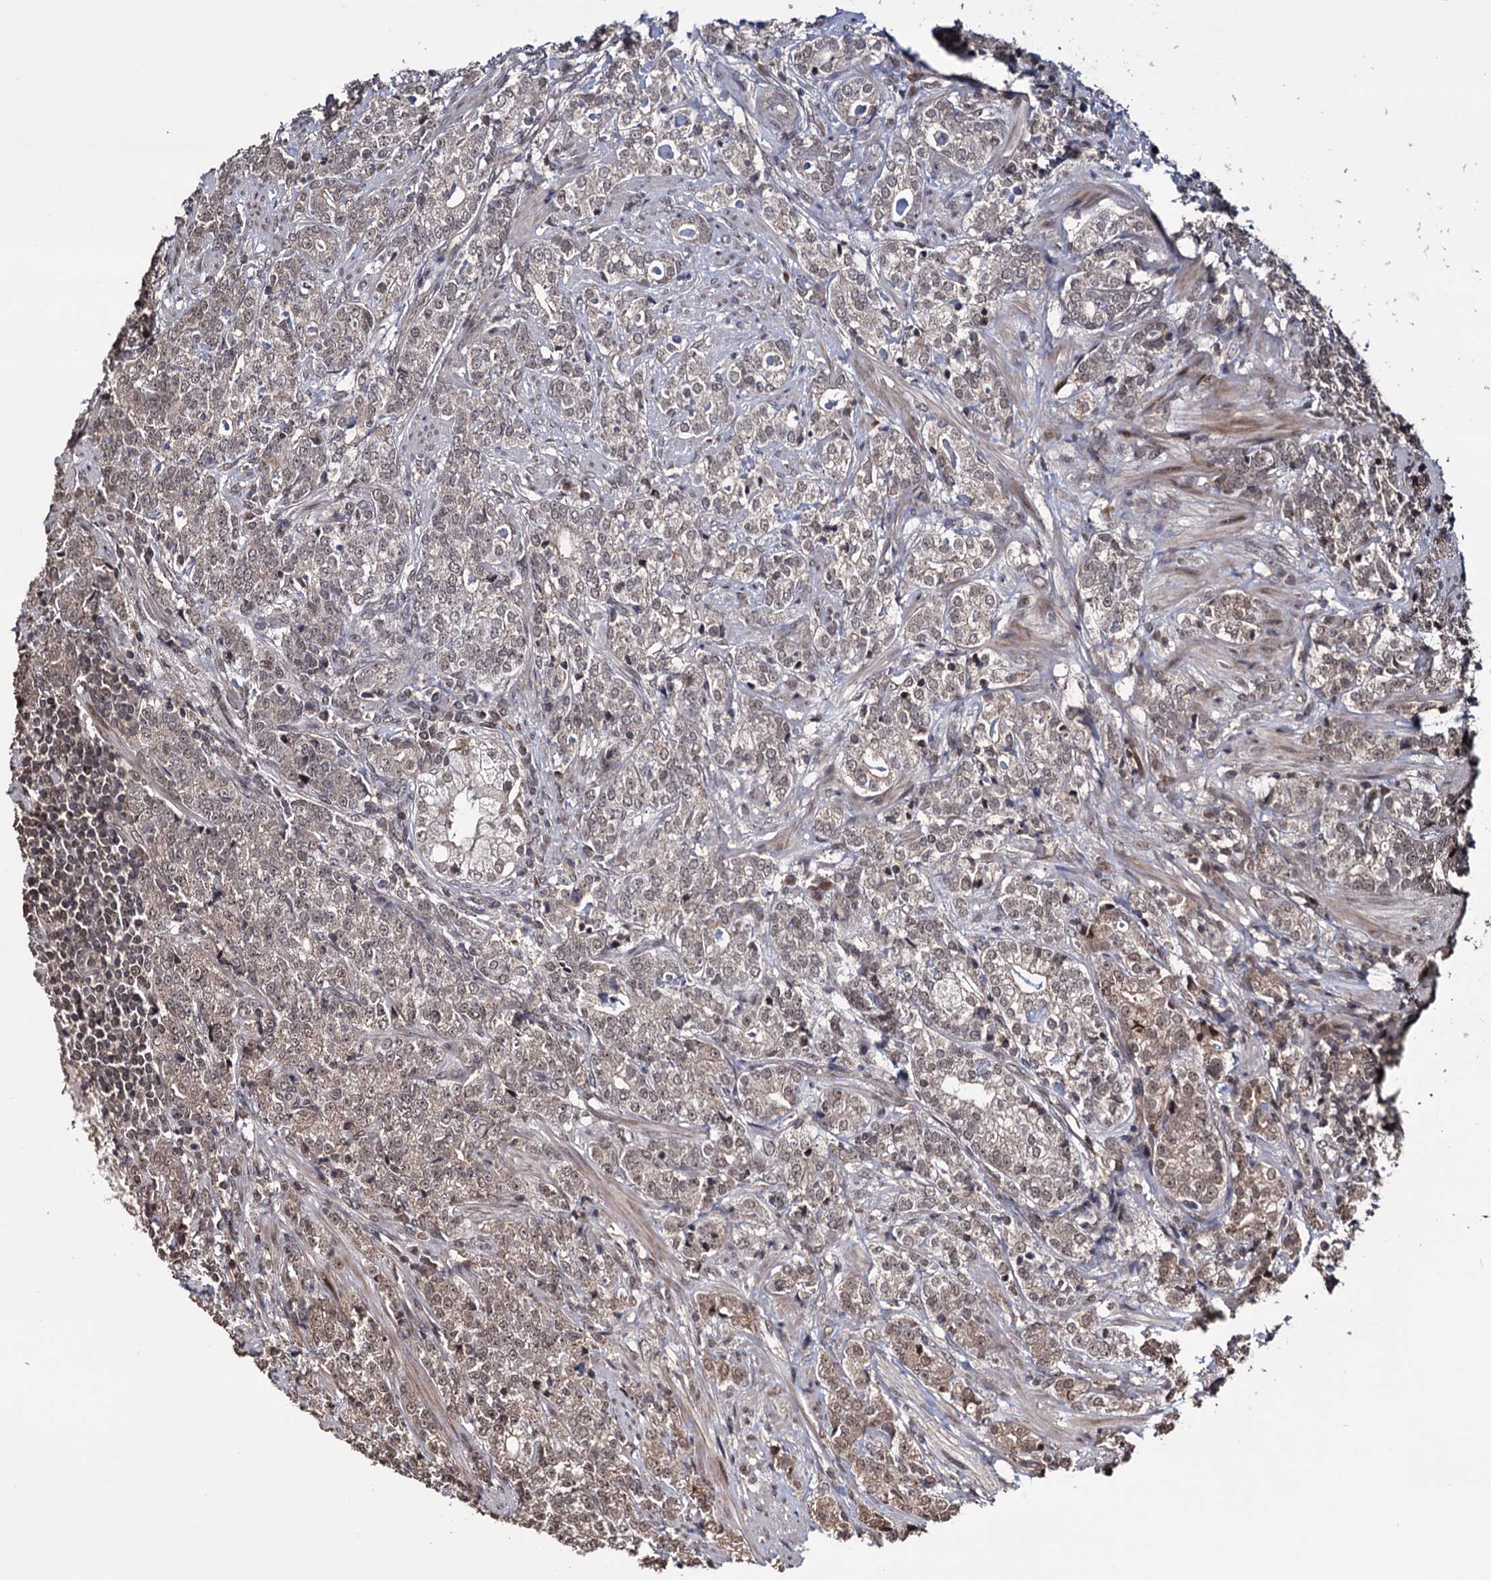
{"staining": {"intensity": "weak", "quantity": "25%-75%", "location": "cytoplasmic/membranous,nuclear"}, "tissue": "prostate cancer", "cell_type": "Tumor cells", "image_type": "cancer", "snomed": [{"axis": "morphology", "description": "Adenocarcinoma, High grade"}, {"axis": "topography", "description": "Prostate"}], "caption": "Brown immunohistochemical staining in human prostate cancer demonstrates weak cytoplasmic/membranous and nuclear staining in approximately 25%-75% of tumor cells.", "gene": "KLF5", "patient": {"sex": "male", "age": 69}}